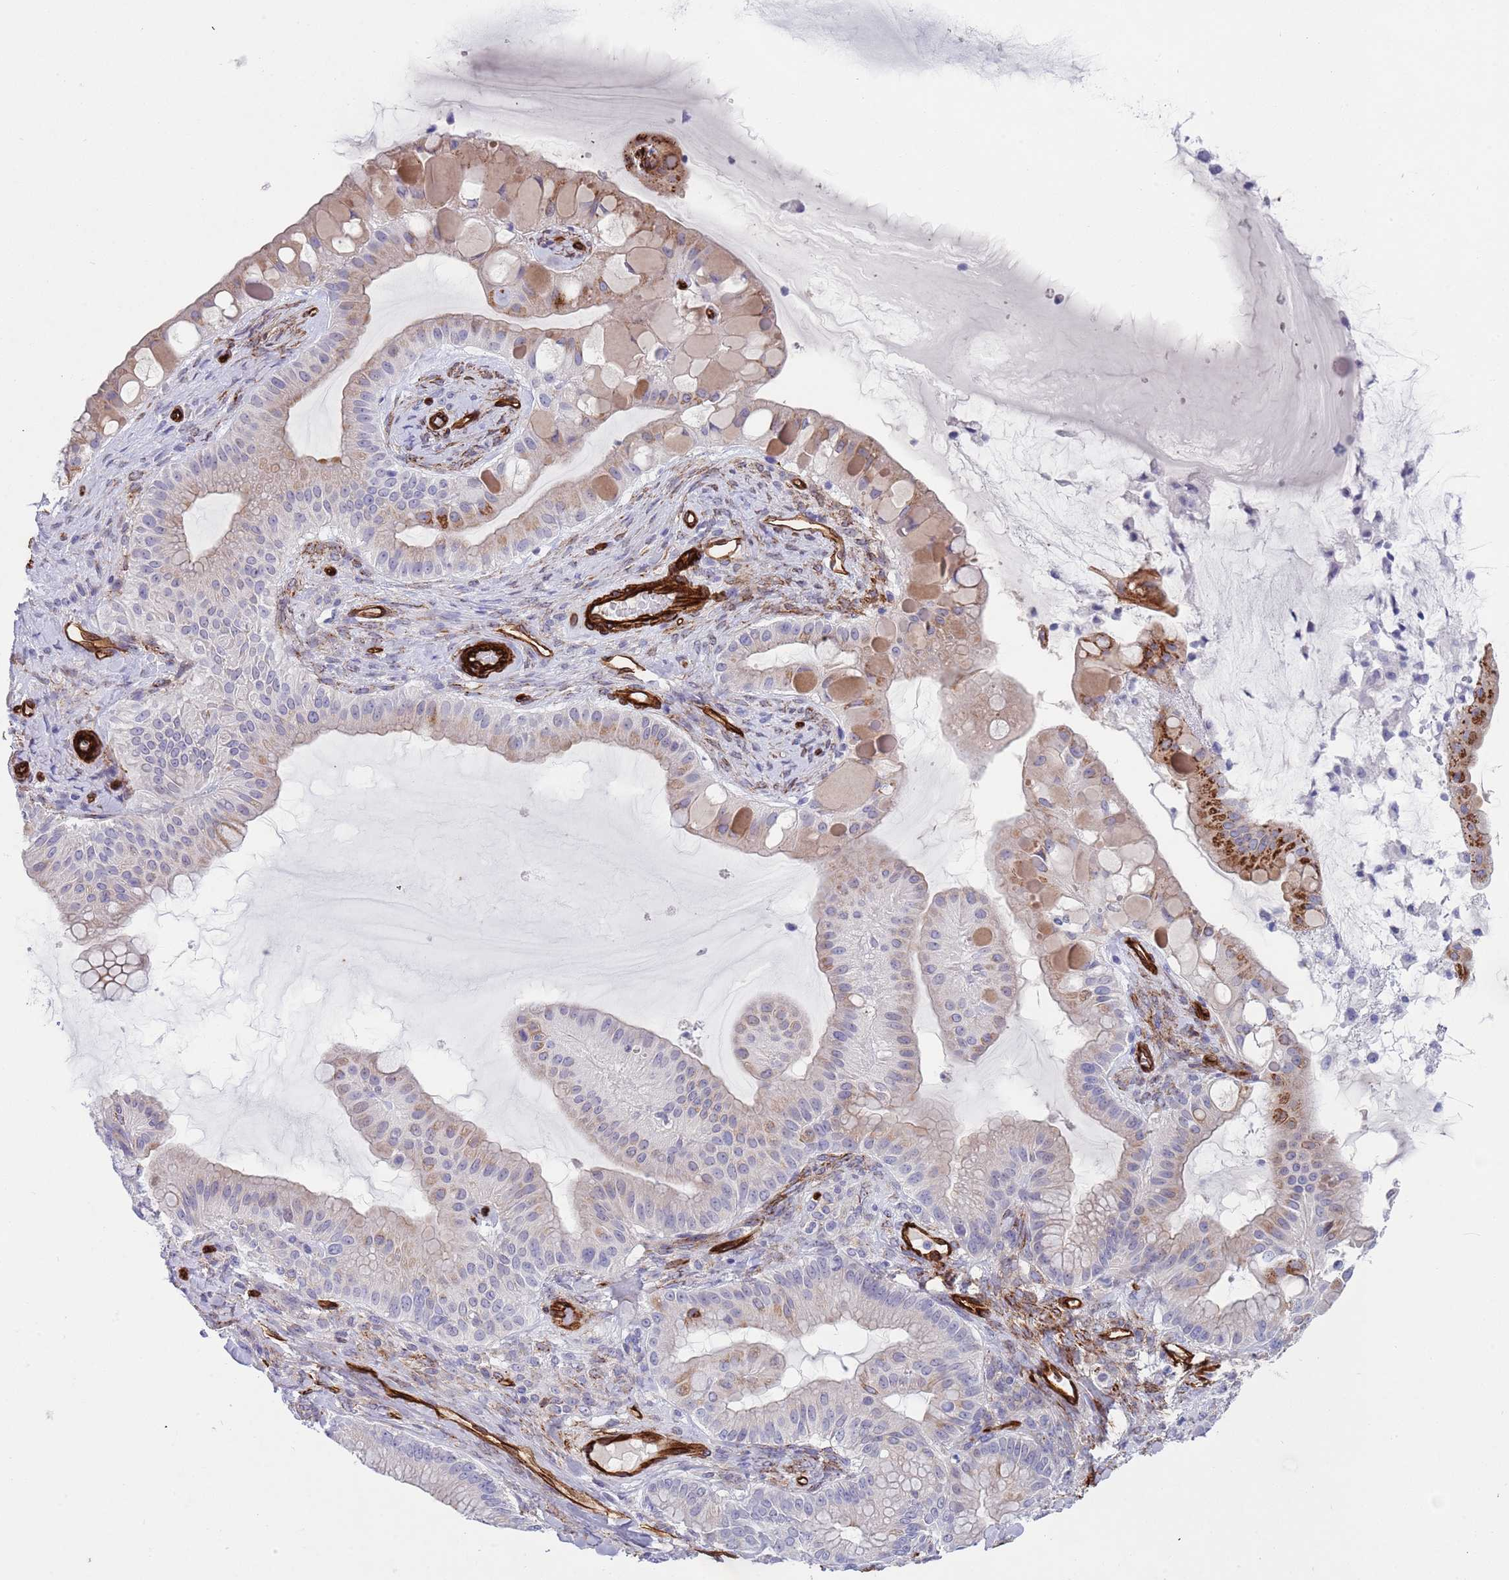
{"staining": {"intensity": "weak", "quantity": "25%-75%", "location": "cytoplasmic/membranous"}, "tissue": "ovarian cancer", "cell_type": "Tumor cells", "image_type": "cancer", "snomed": [{"axis": "morphology", "description": "Cystadenocarcinoma, mucinous, NOS"}, {"axis": "topography", "description": "Ovary"}], "caption": "A photomicrograph of ovarian mucinous cystadenocarcinoma stained for a protein displays weak cytoplasmic/membranous brown staining in tumor cells.", "gene": "CAV2", "patient": {"sex": "female", "age": 61}}